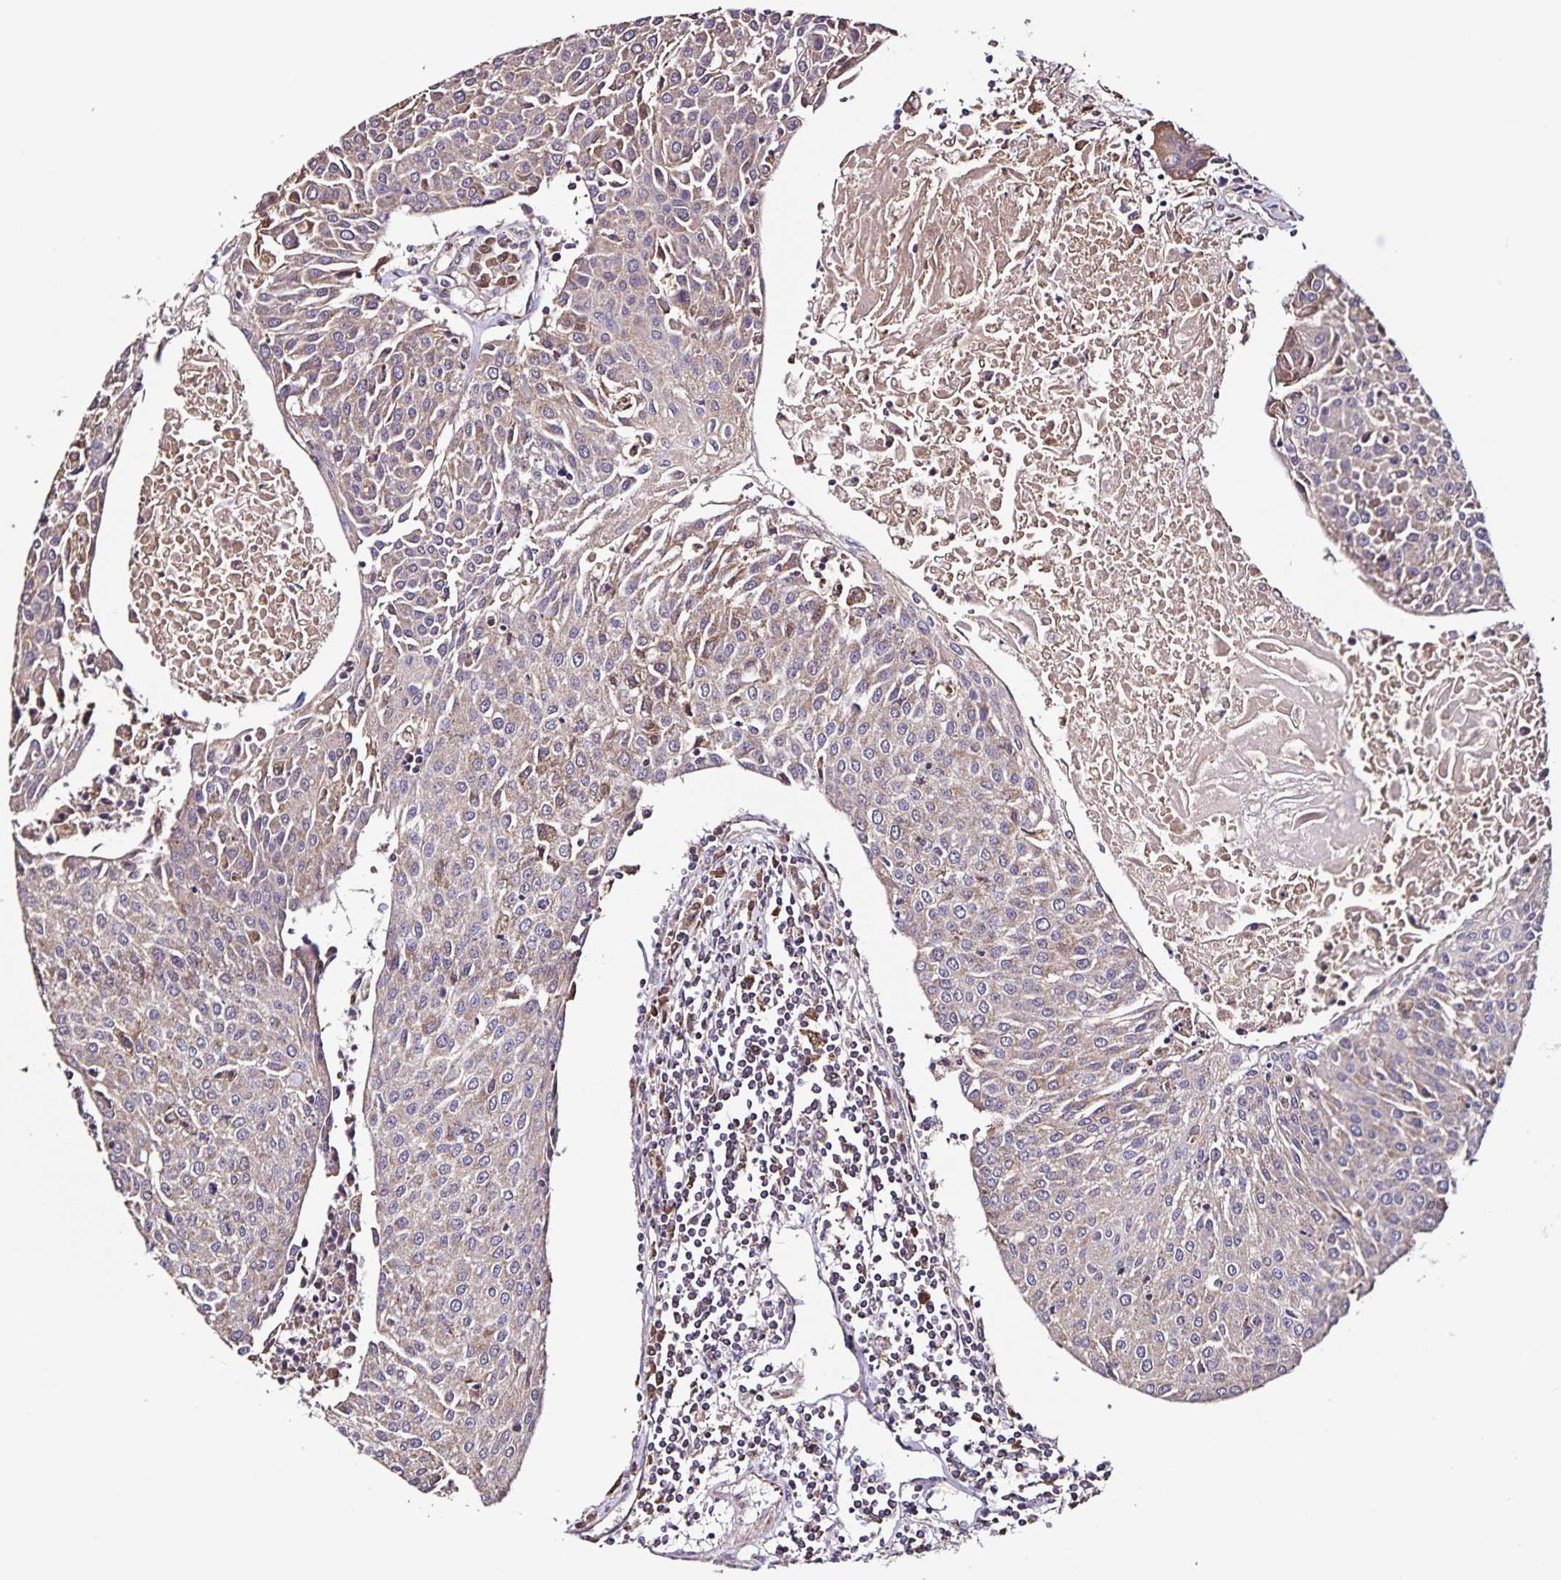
{"staining": {"intensity": "weak", "quantity": "<25%", "location": "cytoplasmic/membranous"}, "tissue": "urothelial cancer", "cell_type": "Tumor cells", "image_type": "cancer", "snomed": [{"axis": "morphology", "description": "Urothelial carcinoma, High grade"}, {"axis": "topography", "description": "Urinary bladder"}], "caption": "This micrograph is of high-grade urothelial carcinoma stained with immunohistochemistry (IHC) to label a protein in brown with the nuclei are counter-stained blue. There is no staining in tumor cells.", "gene": "MAN1A1", "patient": {"sex": "female", "age": 85}}